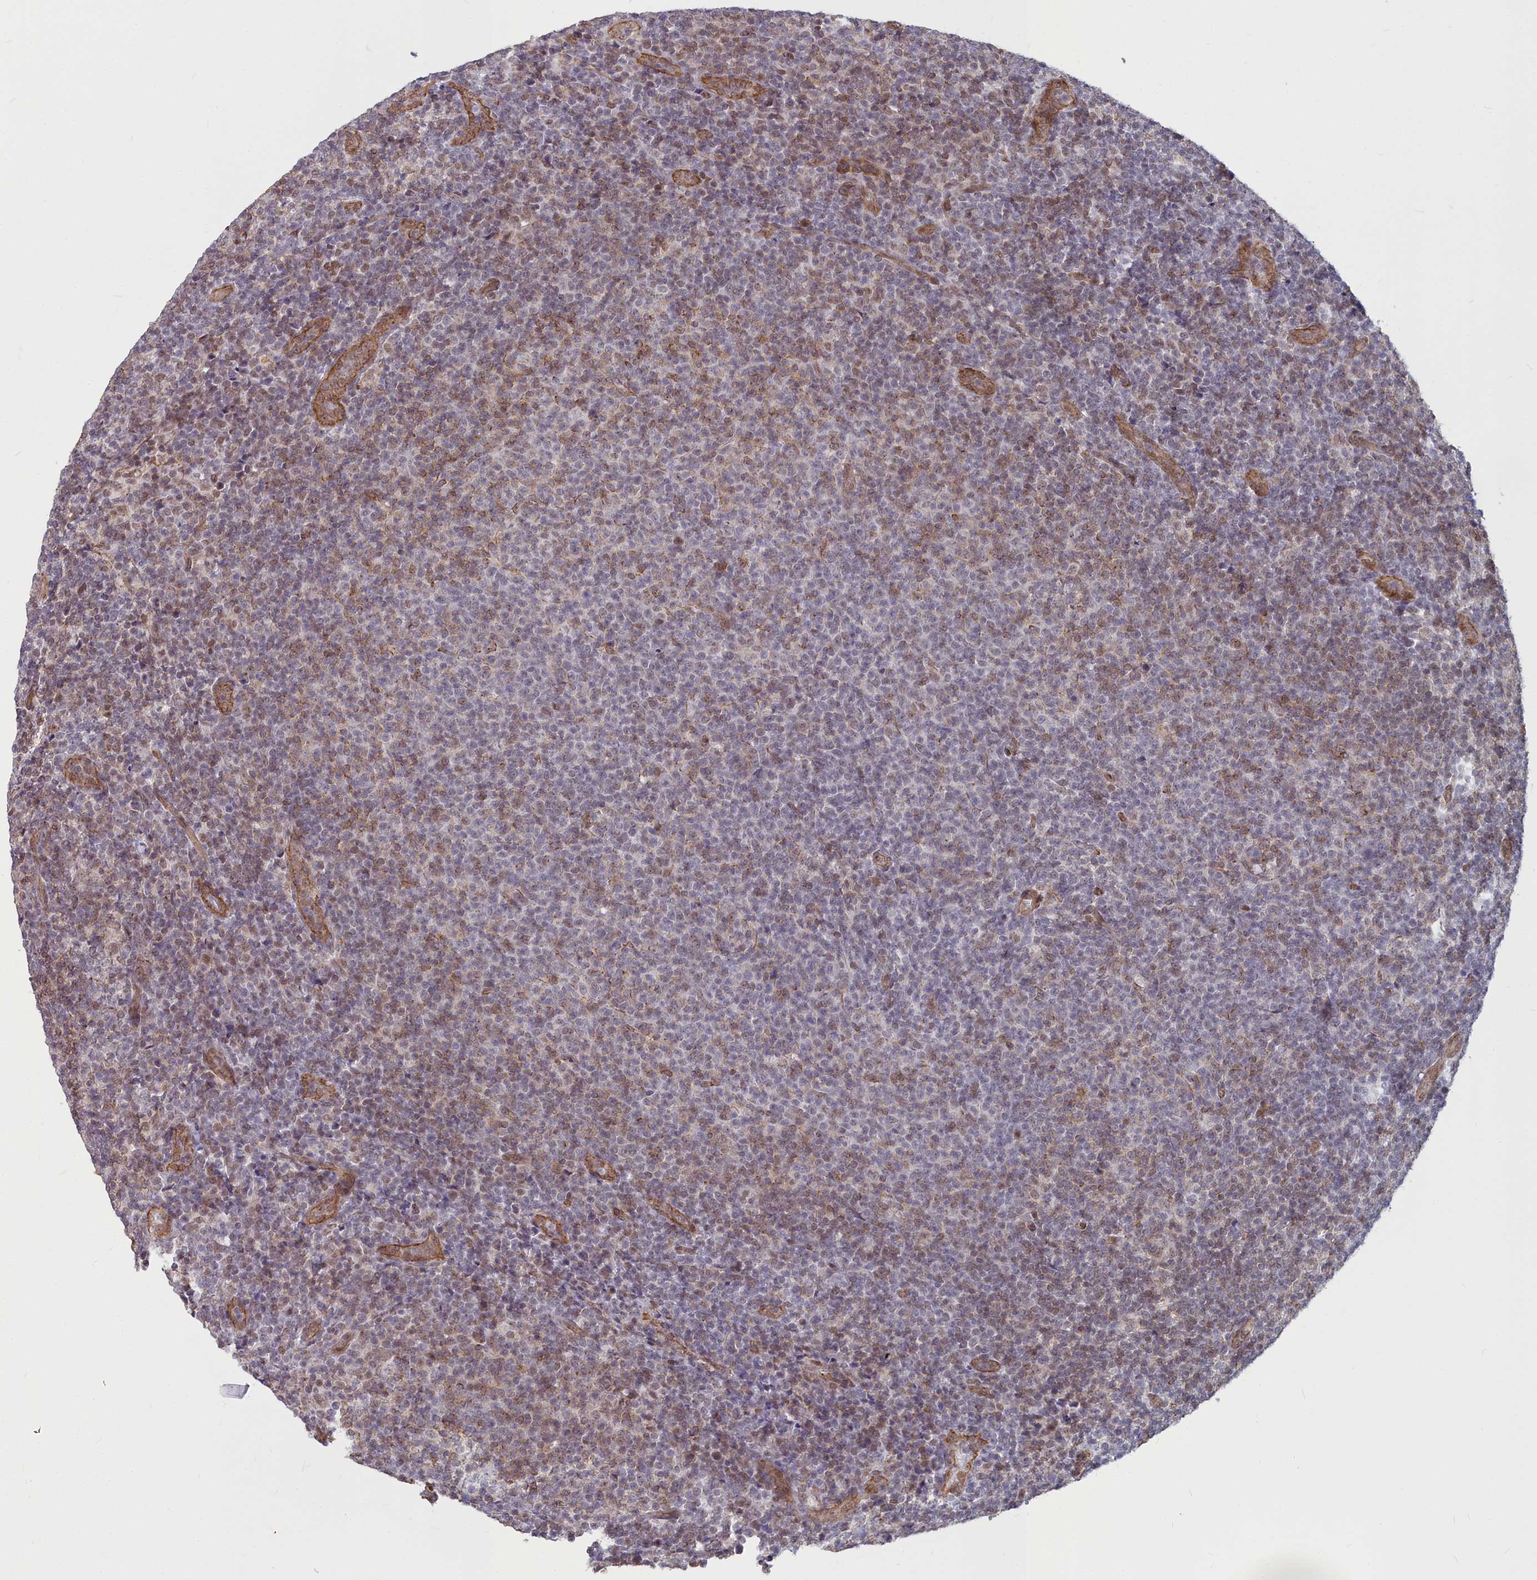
{"staining": {"intensity": "weak", "quantity": "<25%", "location": "cytoplasmic/membranous"}, "tissue": "lymphoma", "cell_type": "Tumor cells", "image_type": "cancer", "snomed": [{"axis": "morphology", "description": "Malignant lymphoma, non-Hodgkin's type, Low grade"}, {"axis": "topography", "description": "Lymph node"}], "caption": "Micrograph shows no significant protein positivity in tumor cells of lymphoma. Brightfield microscopy of immunohistochemistry (IHC) stained with DAB (brown) and hematoxylin (blue), captured at high magnification.", "gene": "YJU2", "patient": {"sex": "male", "age": 66}}